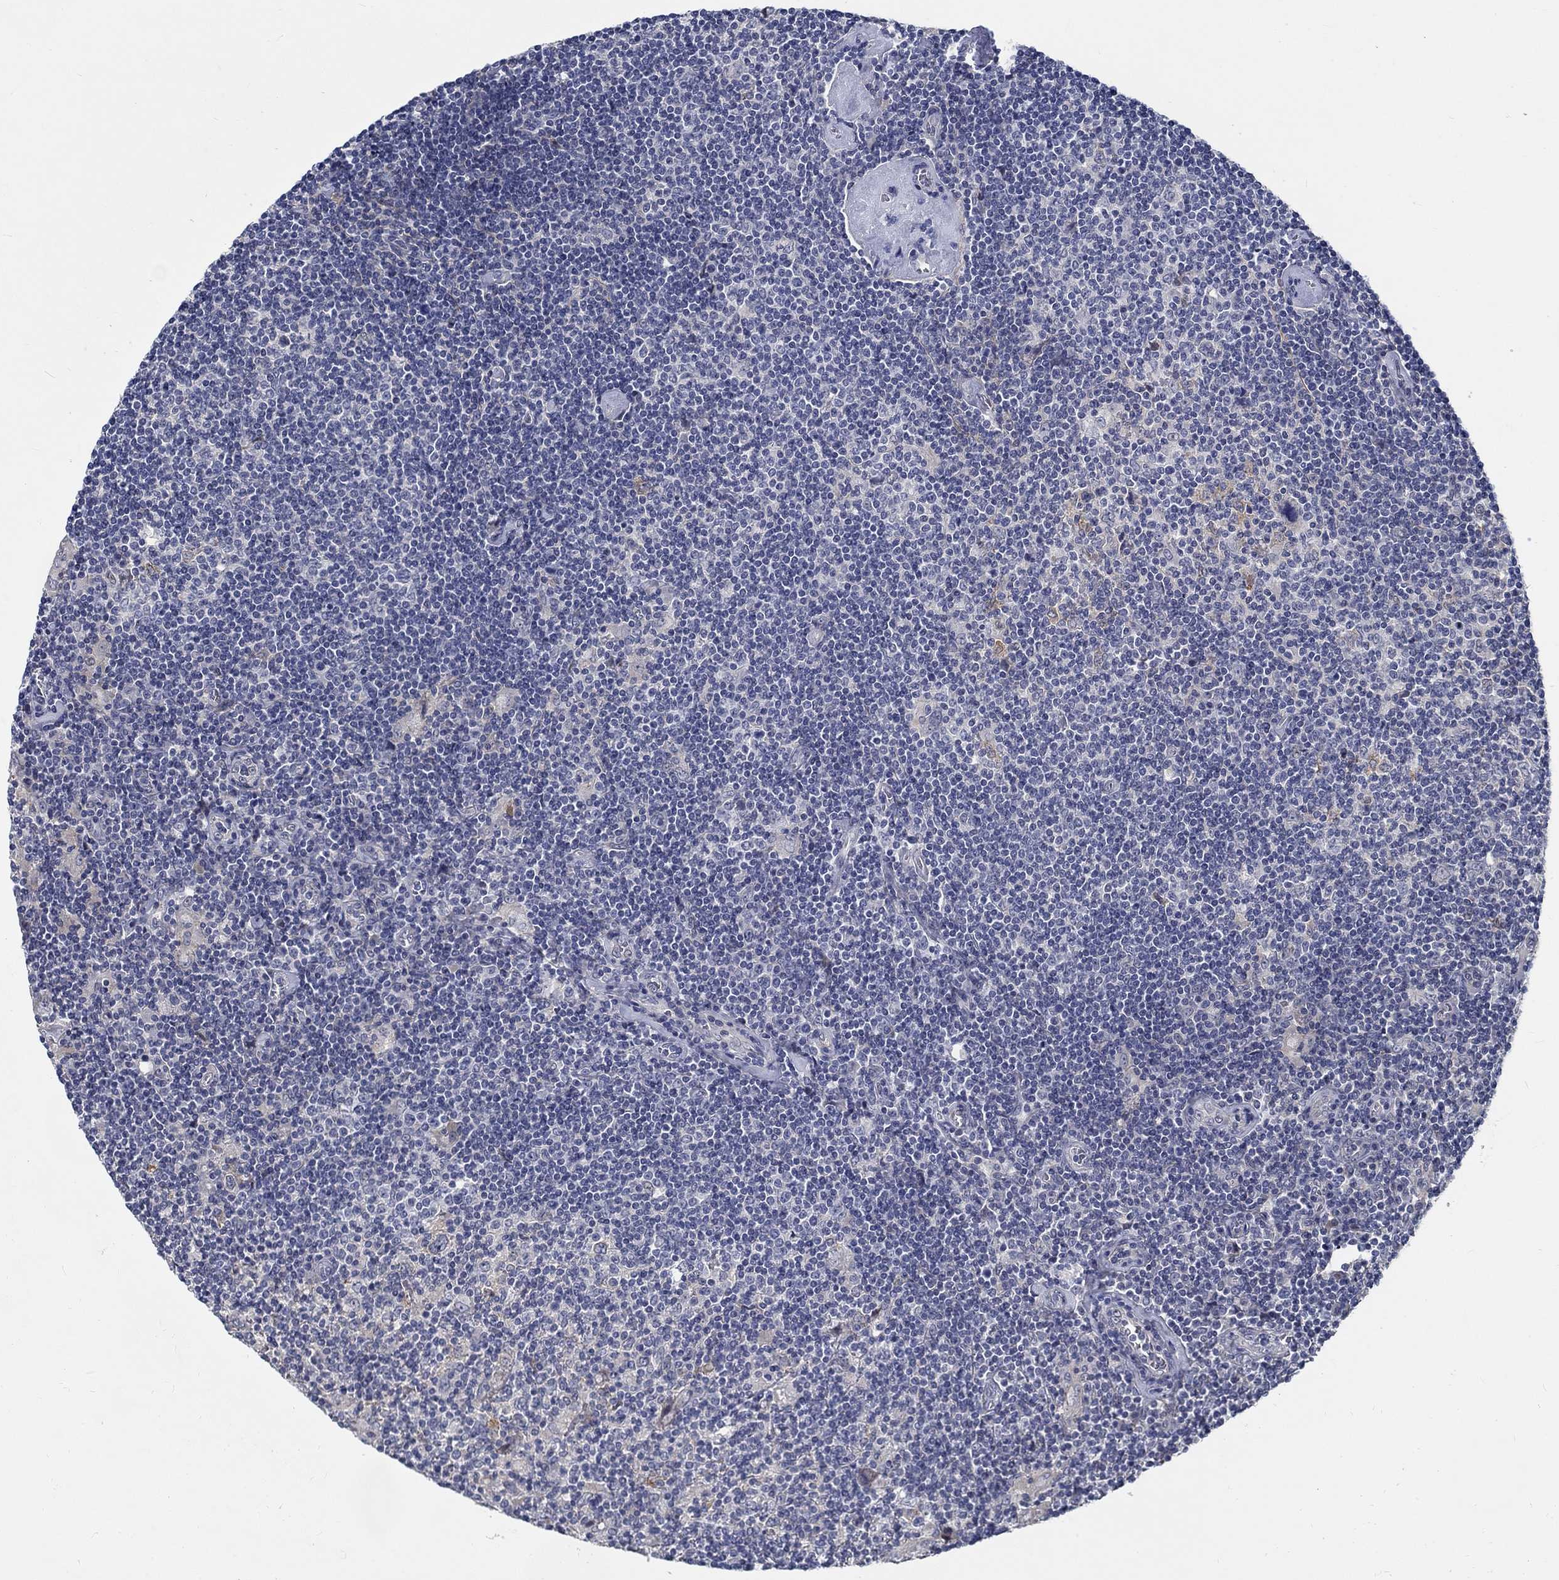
{"staining": {"intensity": "negative", "quantity": "none", "location": "none"}, "tissue": "lymphoma", "cell_type": "Tumor cells", "image_type": "cancer", "snomed": [{"axis": "morphology", "description": "Hodgkin's disease, NOS"}, {"axis": "topography", "description": "Lymph node"}], "caption": "Protein analysis of Hodgkin's disease demonstrates no significant expression in tumor cells.", "gene": "MYBPC1", "patient": {"sex": "male", "age": 40}}